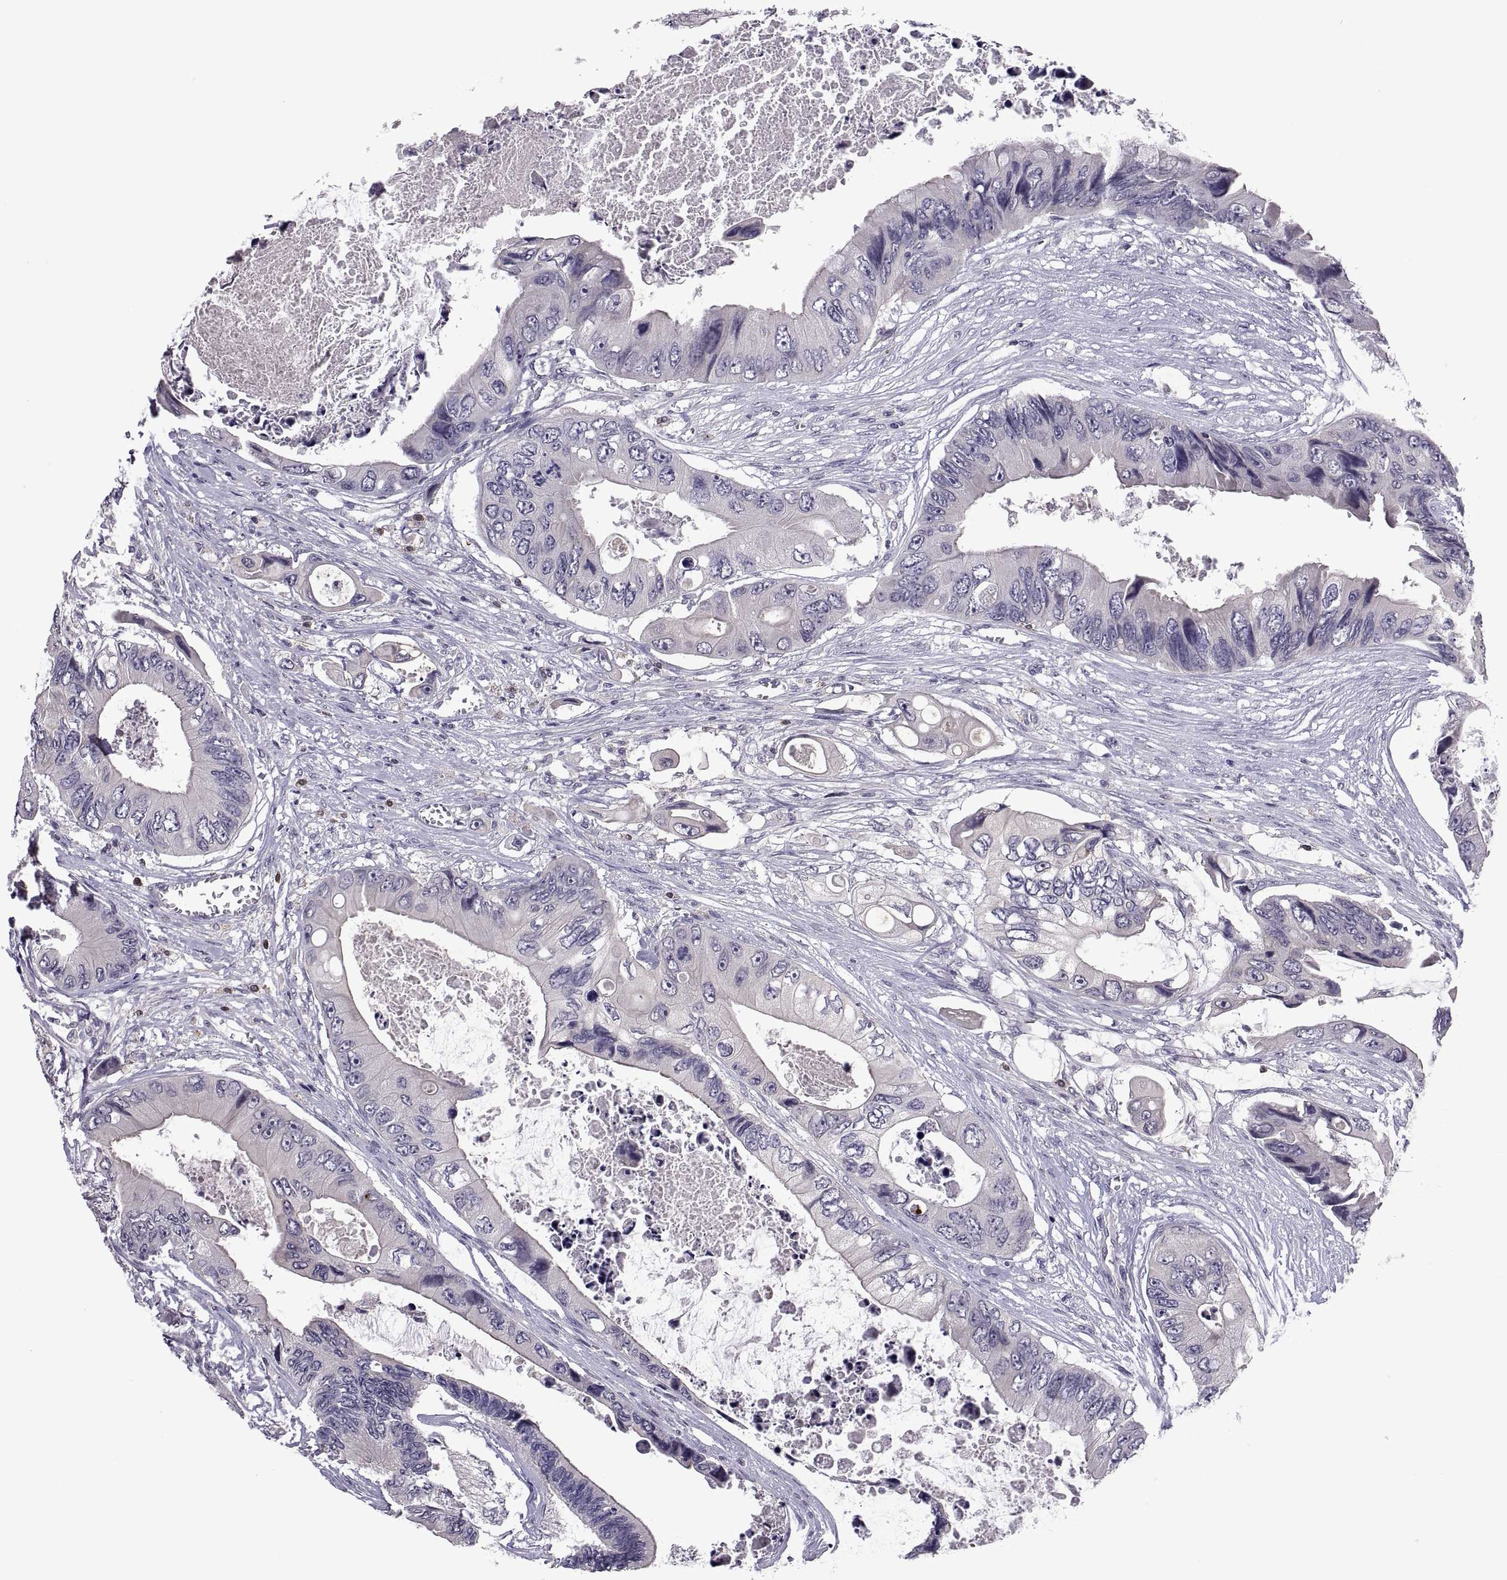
{"staining": {"intensity": "negative", "quantity": "none", "location": "none"}, "tissue": "colorectal cancer", "cell_type": "Tumor cells", "image_type": "cancer", "snomed": [{"axis": "morphology", "description": "Adenocarcinoma, NOS"}, {"axis": "topography", "description": "Rectum"}], "caption": "A histopathology image of human colorectal cancer (adenocarcinoma) is negative for staining in tumor cells.", "gene": "NPTX2", "patient": {"sex": "male", "age": 63}}